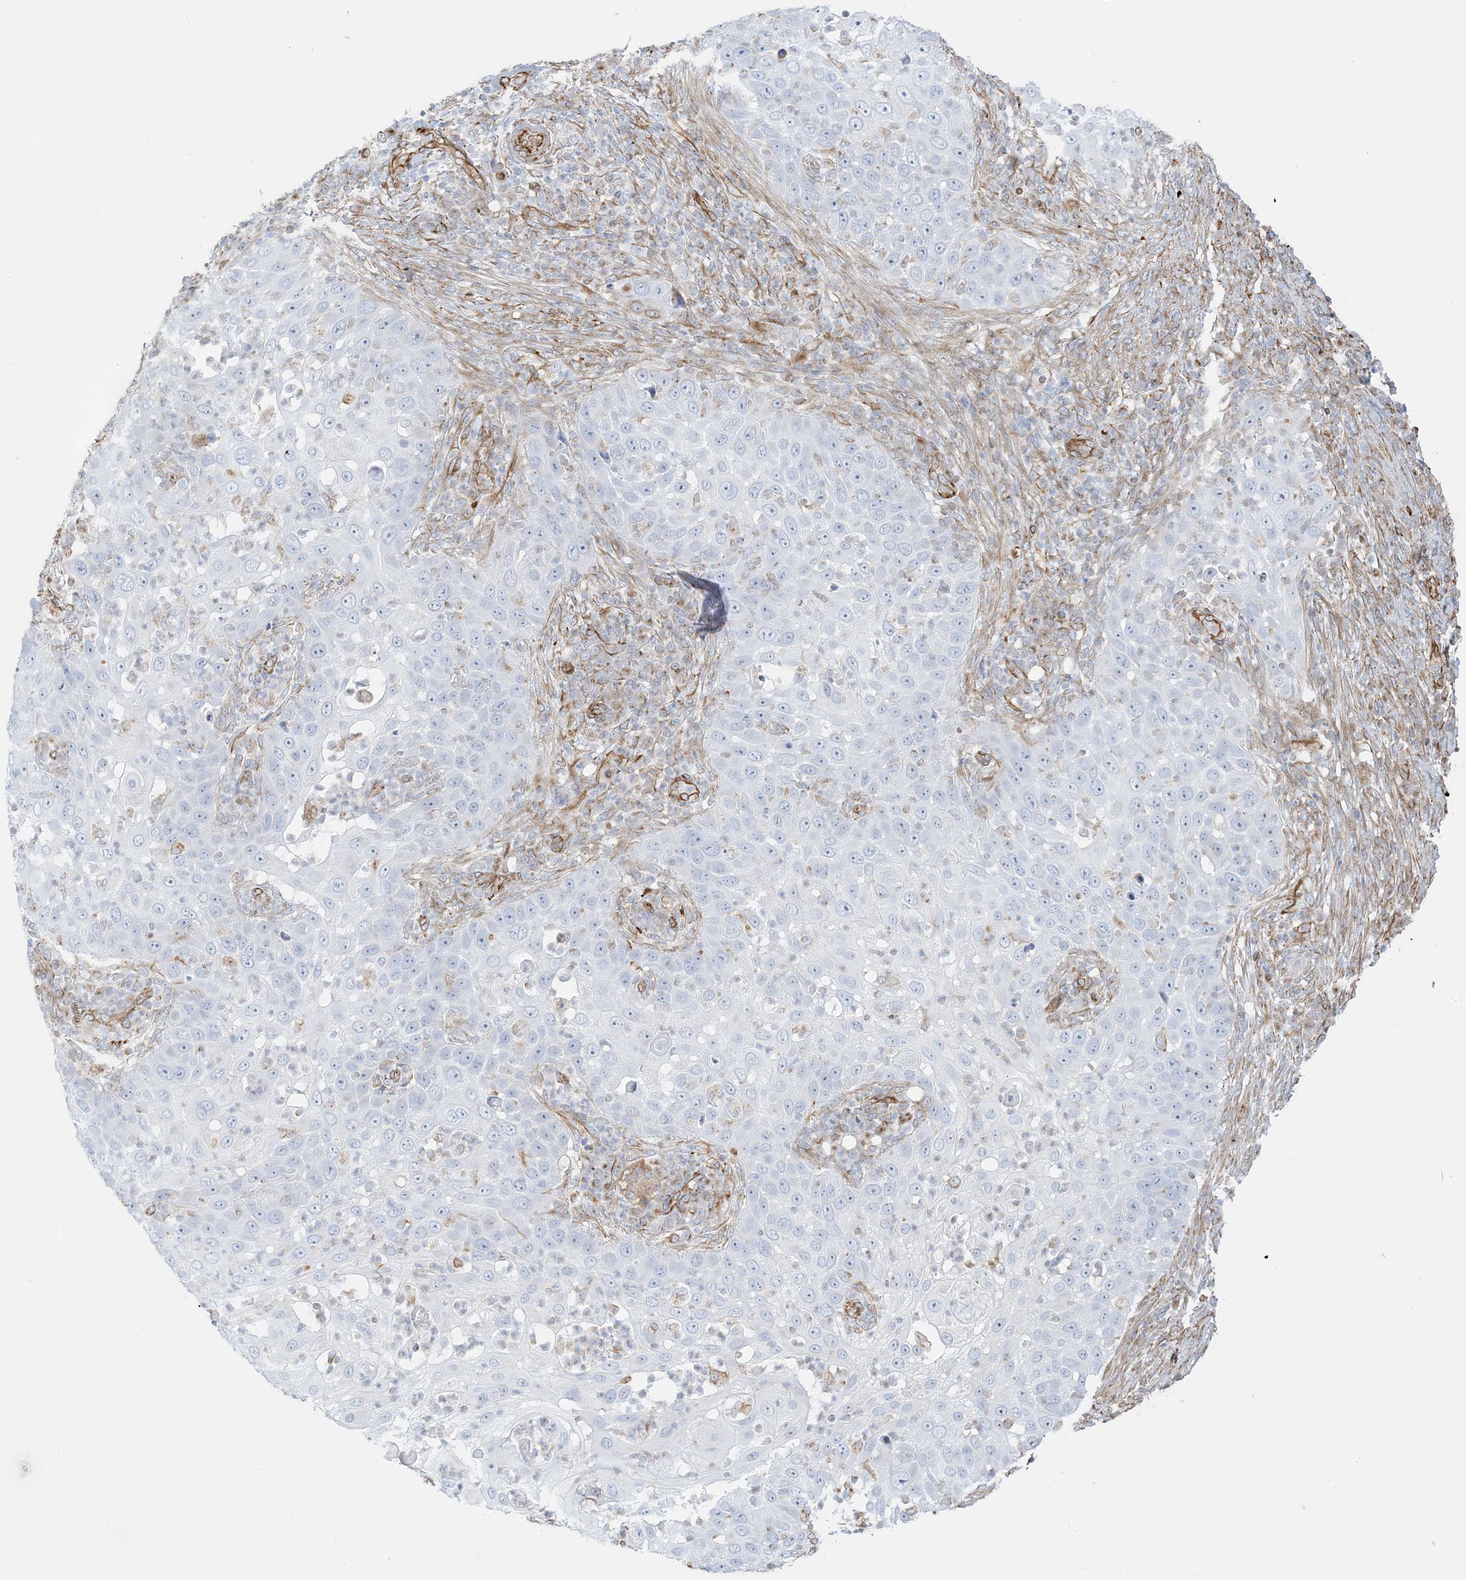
{"staining": {"intensity": "negative", "quantity": "none", "location": "none"}, "tissue": "skin cancer", "cell_type": "Tumor cells", "image_type": "cancer", "snomed": [{"axis": "morphology", "description": "Squamous cell carcinoma, NOS"}, {"axis": "topography", "description": "Skin"}], "caption": "Skin squamous cell carcinoma stained for a protein using IHC exhibits no positivity tumor cells.", "gene": "PID1", "patient": {"sex": "female", "age": 44}}